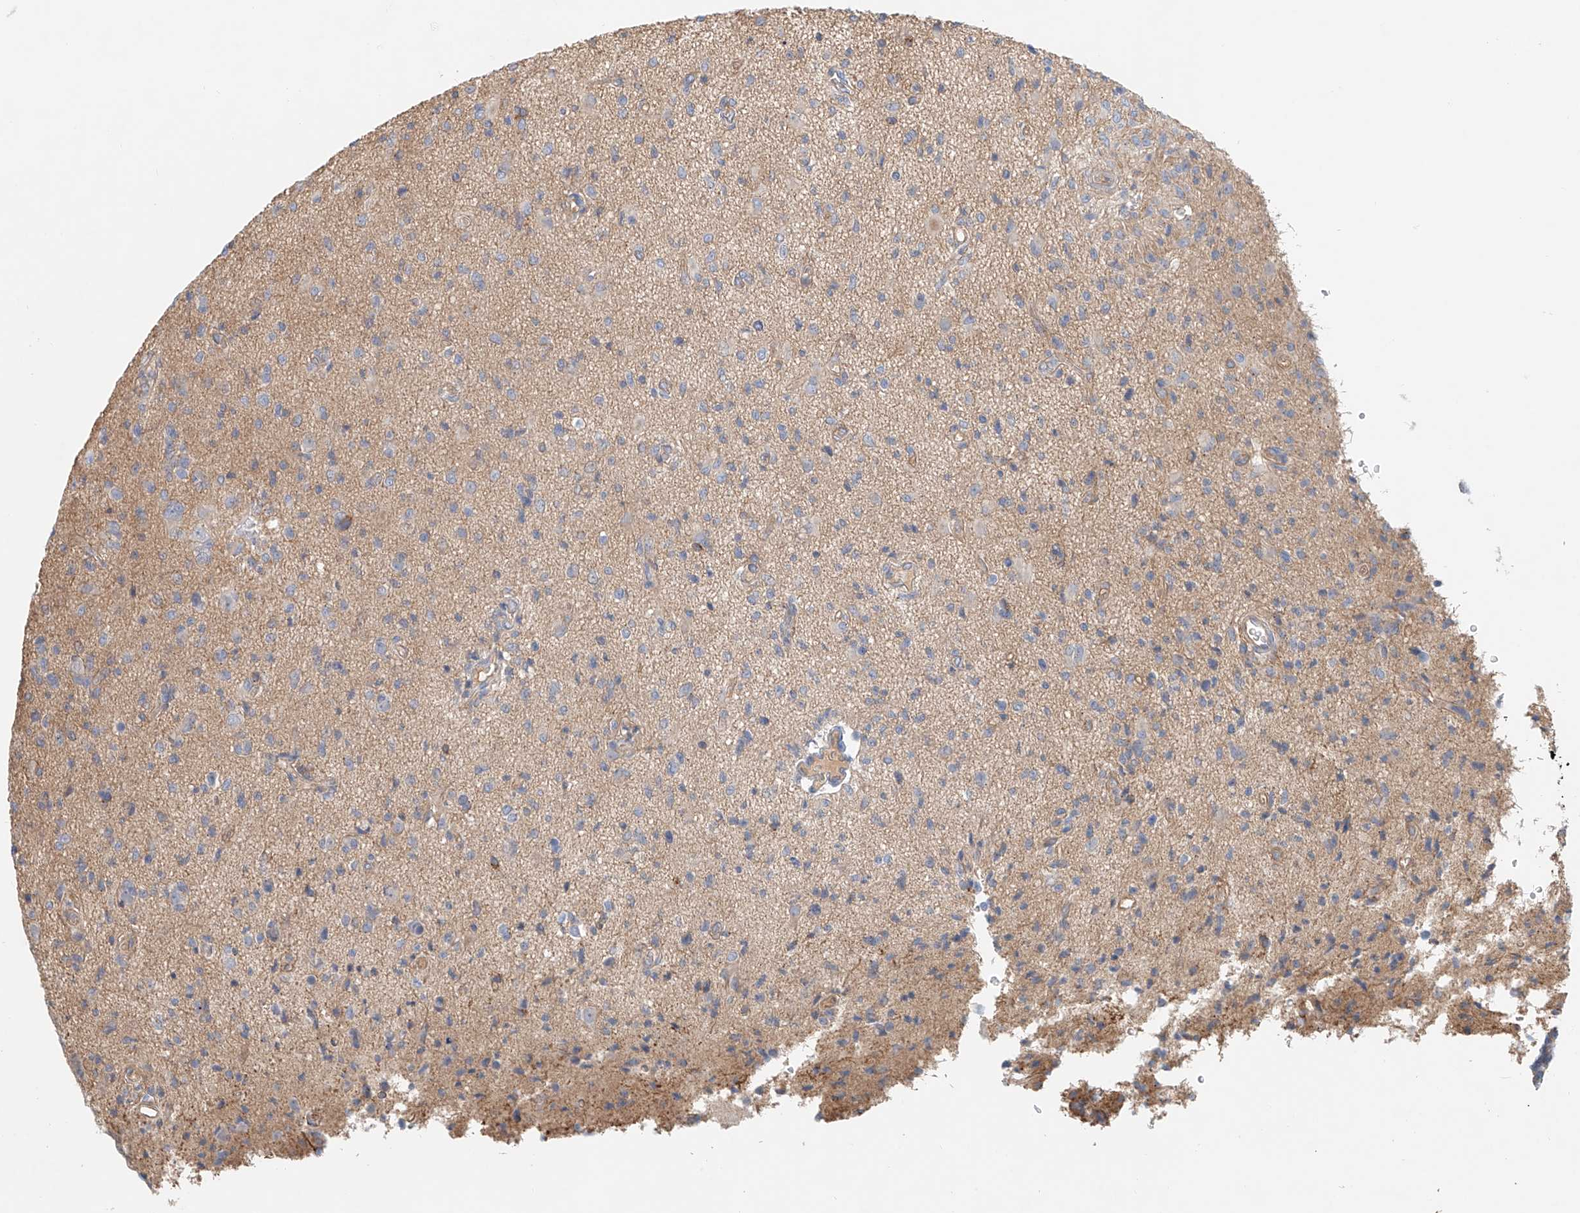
{"staining": {"intensity": "negative", "quantity": "none", "location": "none"}, "tissue": "glioma", "cell_type": "Tumor cells", "image_type": "cancer", "snomed": [{"axis": "morphology", "description": "Glioma, malignant, High grade"}, {"axis": "topography", "description": "Brain"}], "caption": "Immunohistochemical staining of human malignant high-grade glioma reveals no significant staining in tumor cells. Brightfield microscopy of immunohistochemistry (IHC) stained with DAB (brown) and hematoxylin (blue), captured at high magnification.", "gene": "FRYL", "patient": {"sex": "female", "age": 57}}